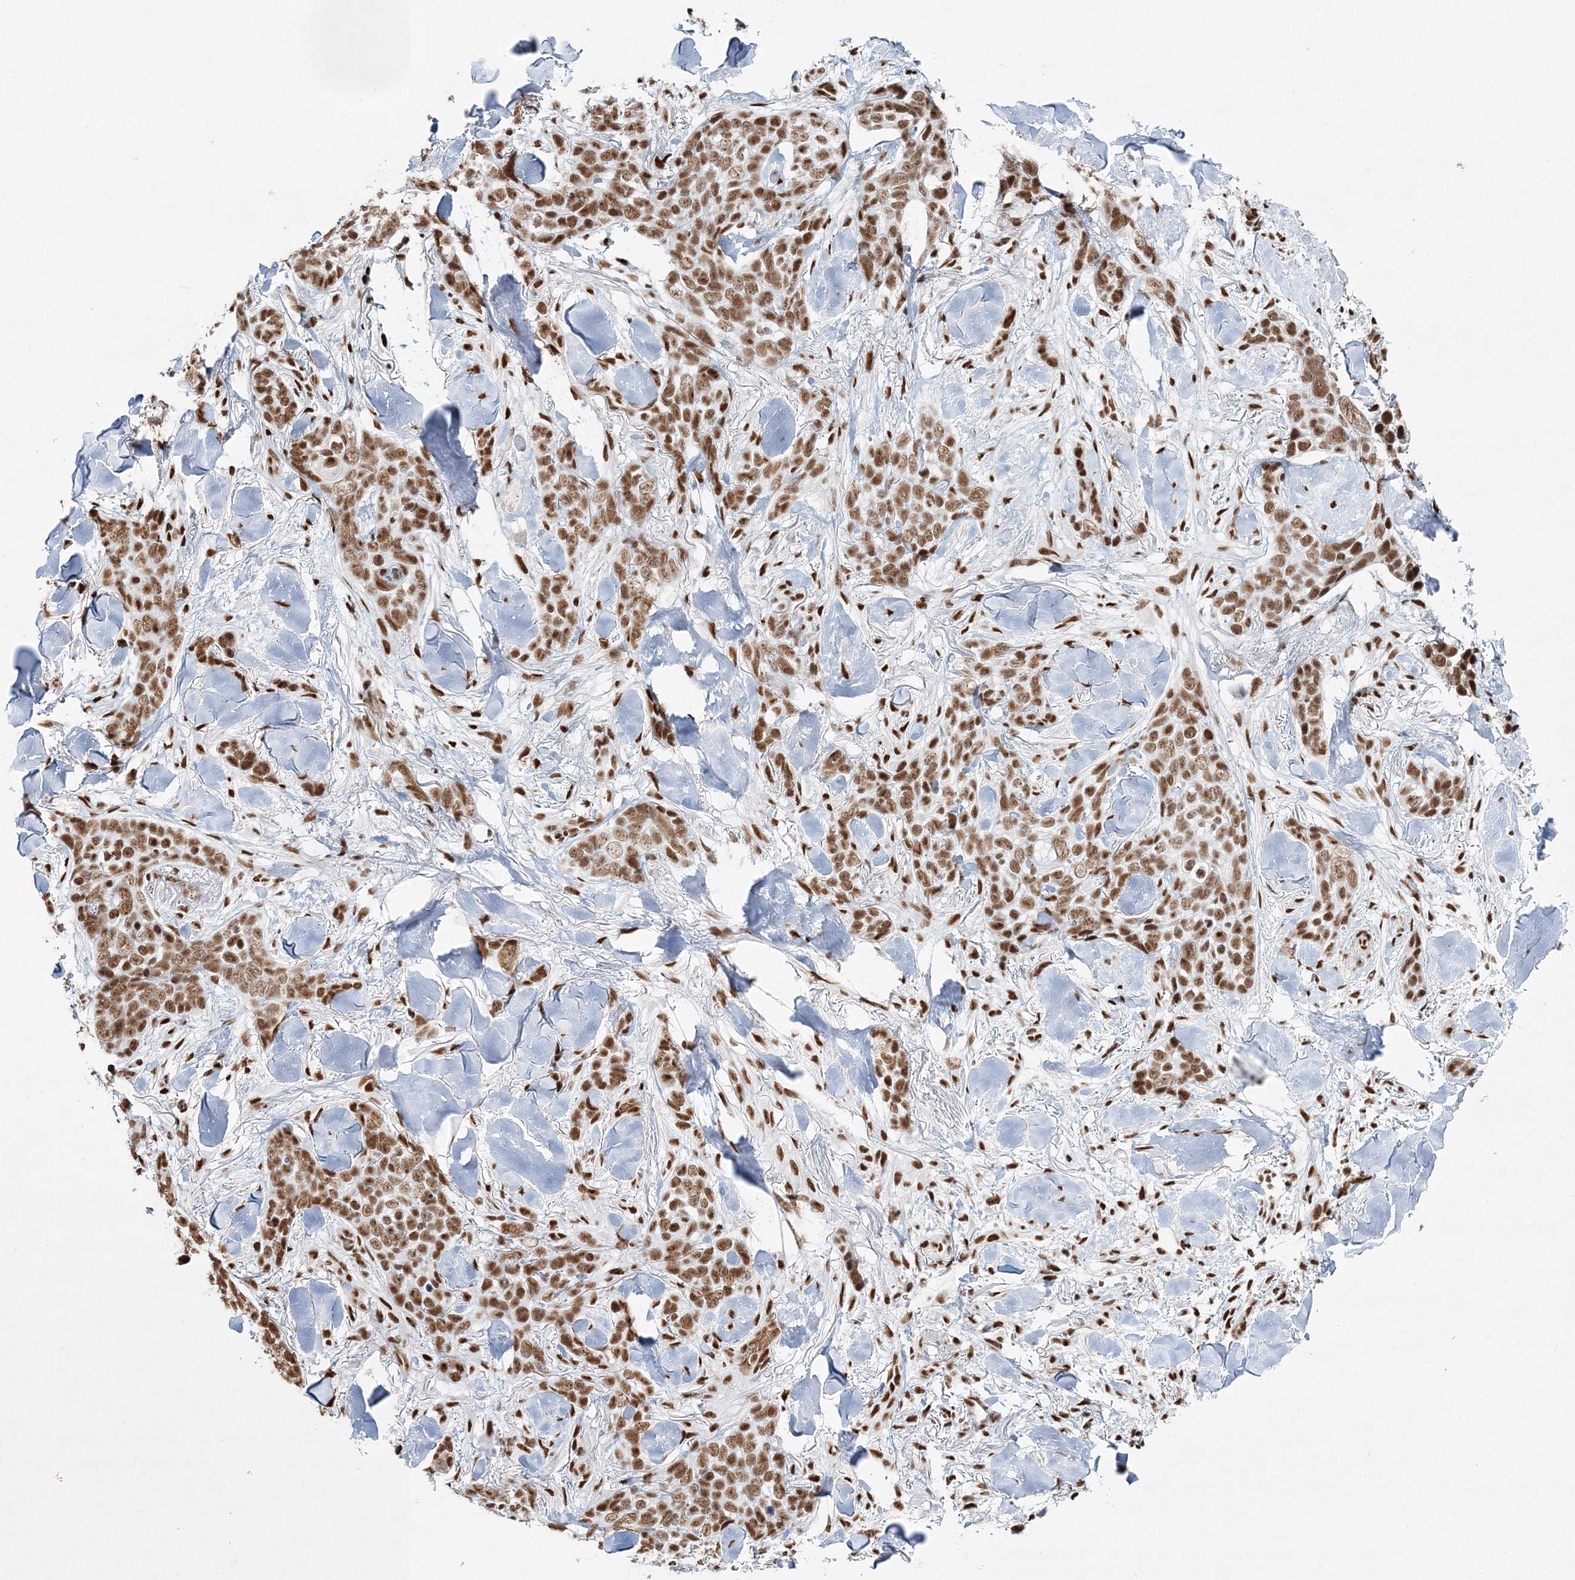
{"staining": {"intensity": "moderate", "quantity": ">75%", "location": "nuclear"}, "tissue": "skin cancer", "cell_type": "Tumor cells", "image_type": "cancer", "snomed": [{"axis": "morphology", "description": "Basal cell carcinoma"}, {"axis": "topography", "description": "Skin"}], "caption": "Skin cancer (basal cell carcinoma) tissue demonstrates moderate nuclear staining in about >75% of tumor cells, visualized by immunohistochemistry.", "gene": "QRICH1", "patient": {"sex": "female", "age": 82}}